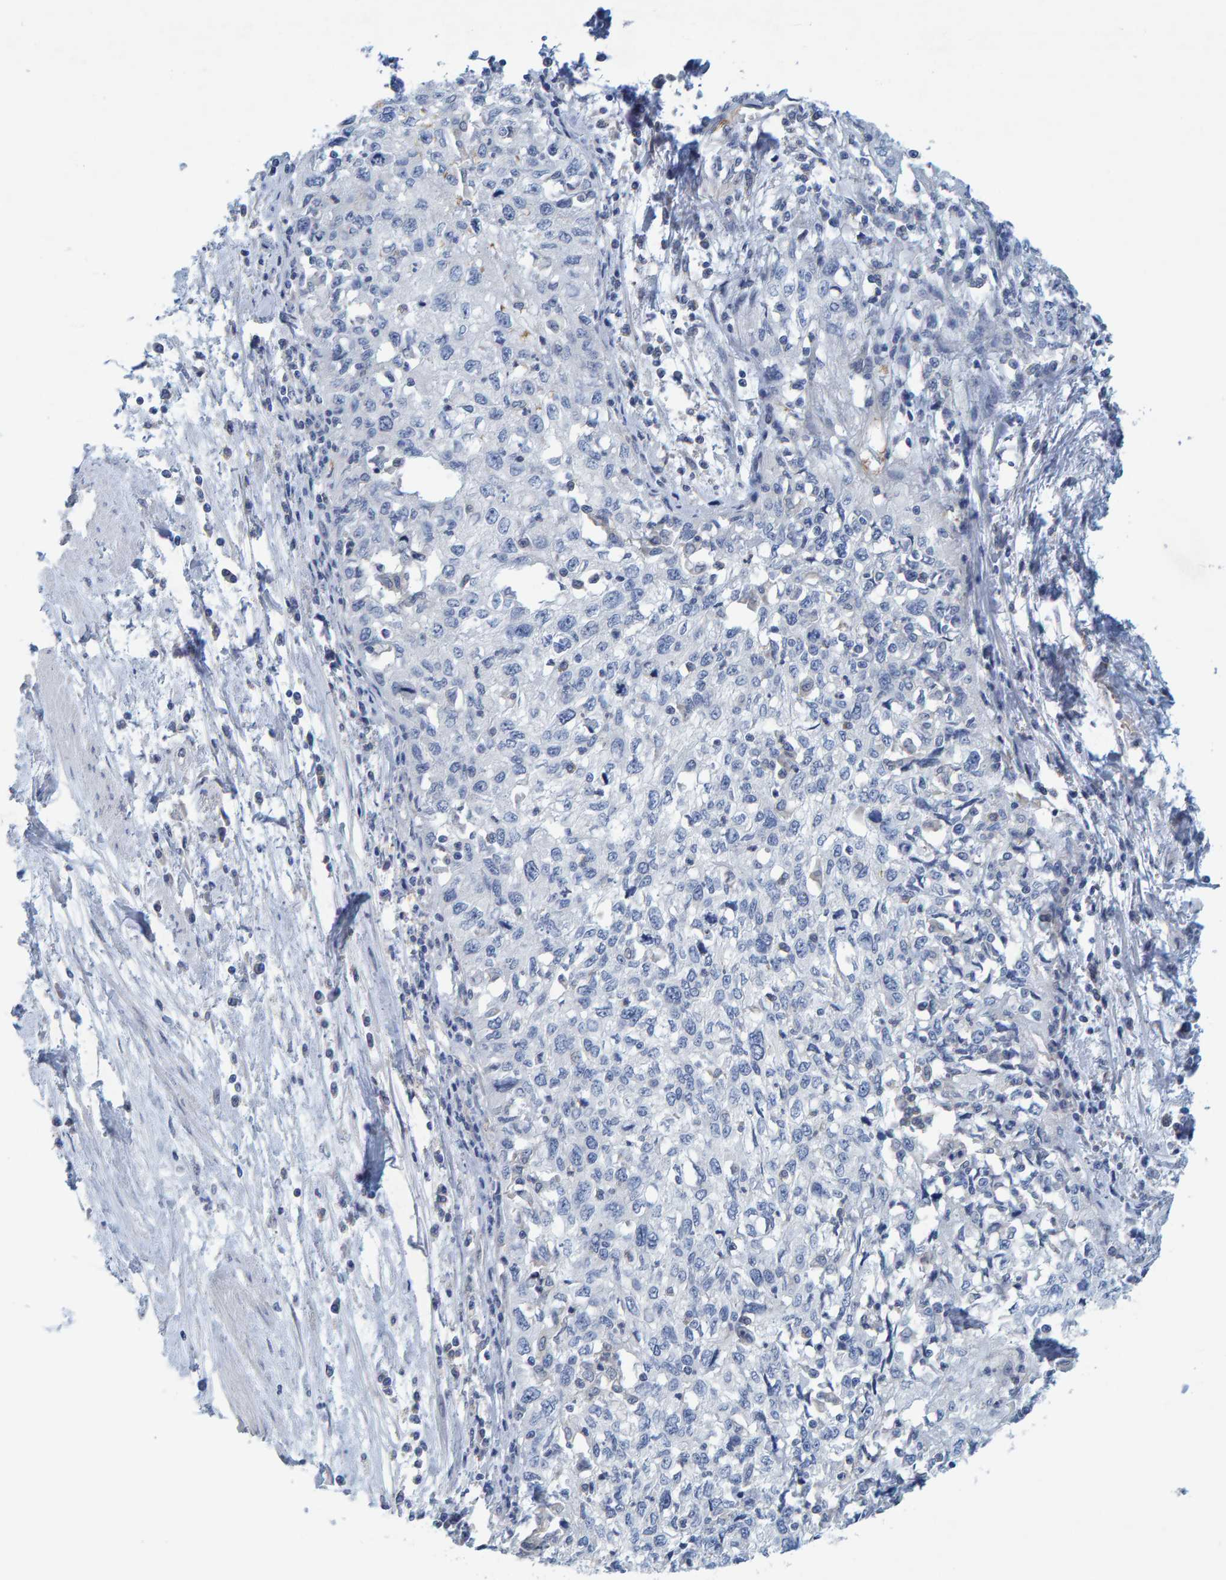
{"staining": {"intensity": "negative", "quantity": "none", "location": "none"}, "tissue": "cervical cancer", "cell_type": "Tumor cells", "image_type": "cancer", "snomed": [{"axis": "morphology", "description": "Squamous cell carcinoma, NOS"}, {"axis": "topography", "description": "Cervix"}], "caption": "A photomicrograph of cervical cancer stained for a protein displays no brown staining in tumor cells.", "gene": "ALAD", "patient": {"sex": "female", "age": 57}}